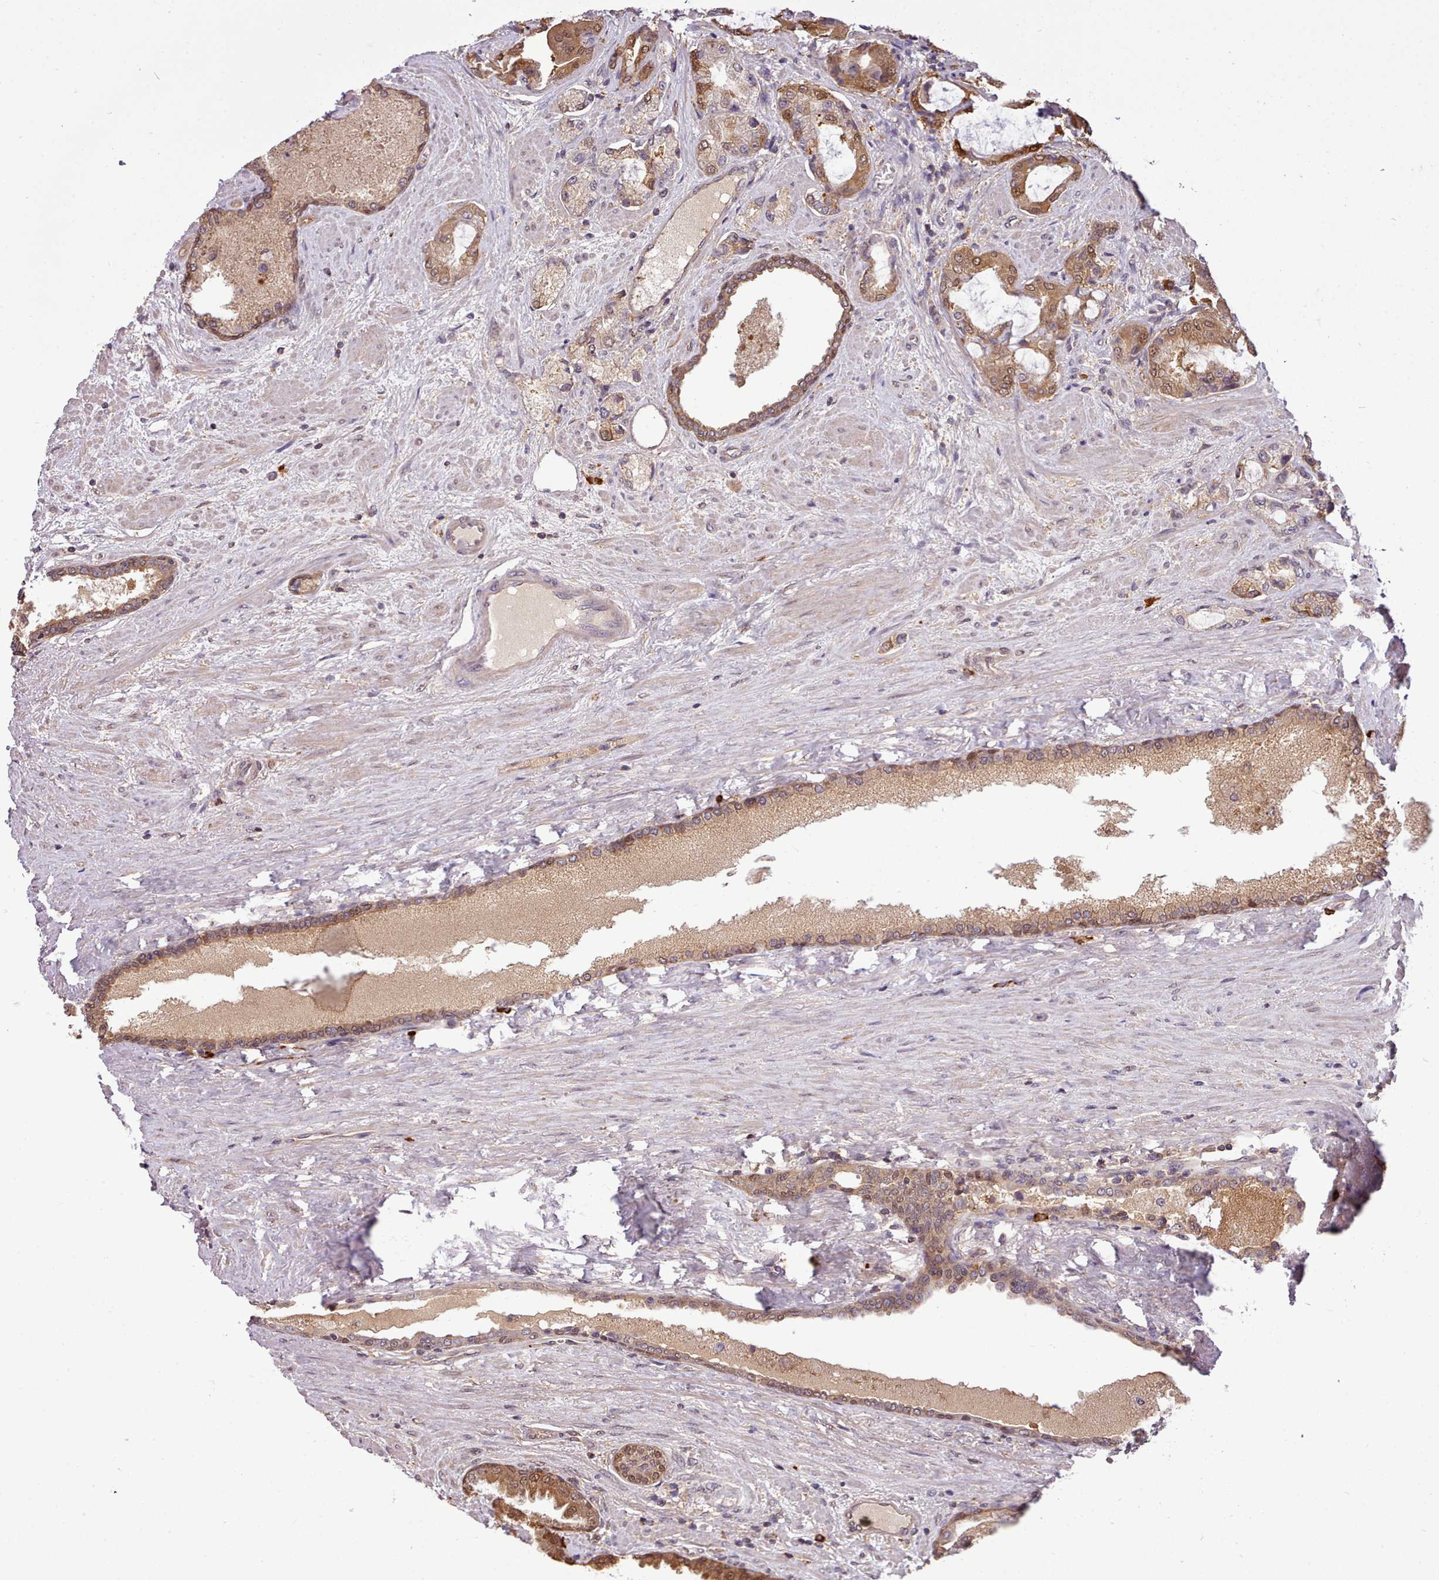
{"staining": {"intensity": "moderate", "quantity": ">75%", "location": "cytoplasmic/membranous,nuclear"}, "tissue": "prostate cancer", "cell_type": "Tumor cells", "image_type": "cancer", "snomed": [{"axis": "morphology", "description": "Adenocarcinoma, High grade"}, {"axis": "topography", "description": "Prostate"}], "caption": "Prostate cancer stained with DAB (3,3'-diaminobenzidine) immunohistochemistry displays medium levels of moderate cytoplasmic/membranous and nuclear expression in approximately >75% of tumor cells. (Brightfield microscopy of DAB IHC at high magnification).", "gene": "ARL17A", "patient": {"sex": "male", "age": 68}}